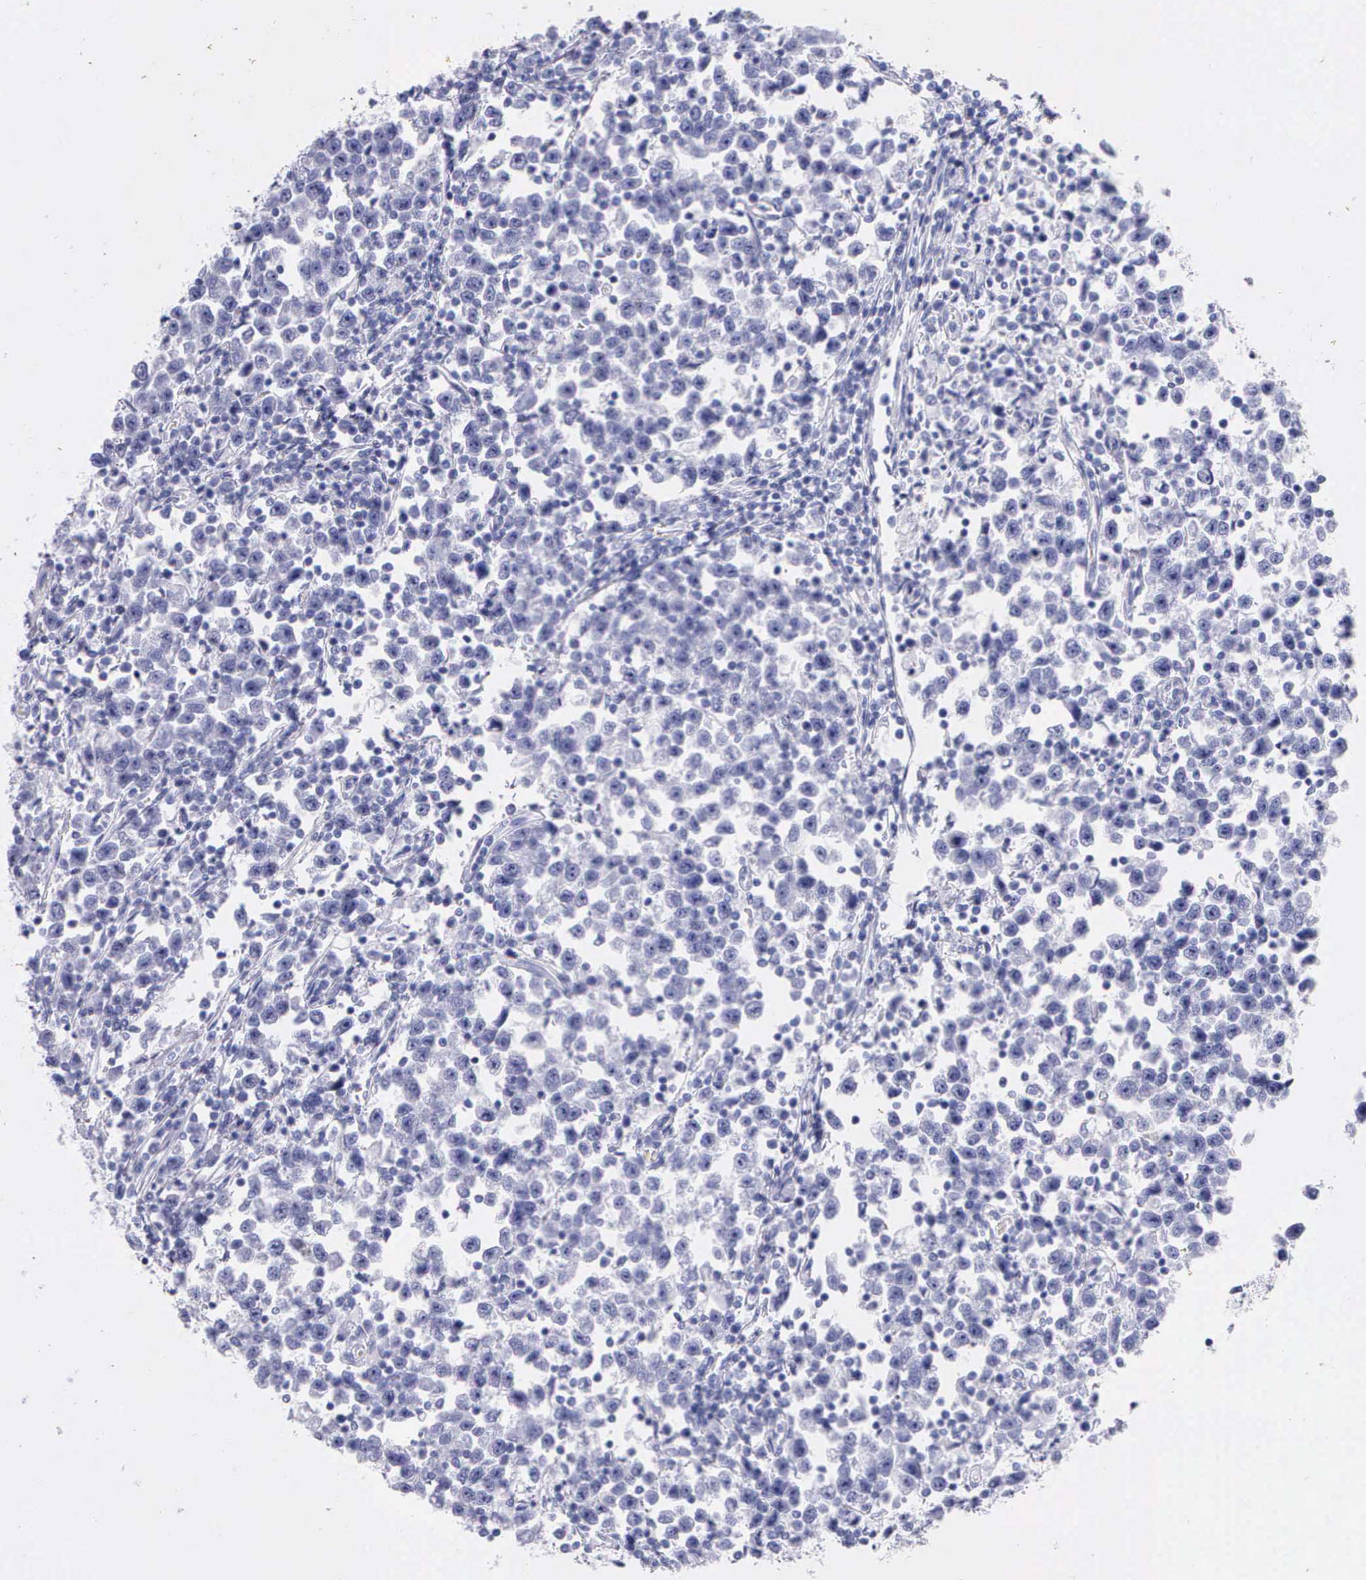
{"staining": {"intensity": "negative", "quantity": "none", "location": "none"}, "tissue": "testis cancer", "cell_type": "Tumor cells", "image_type": "cancer", "snomed": [{"axis": "morphology", "description": "Seminoma, NOS"}, {"axis": "topography", "description": "Testis"}], "caption": "This is an immunohistochemistry histopathology image of testis cancer (seminoma). There is no expression in tumor cells.", "gene": "KLK3", "patient": {"sex": "male", "age": 43}}